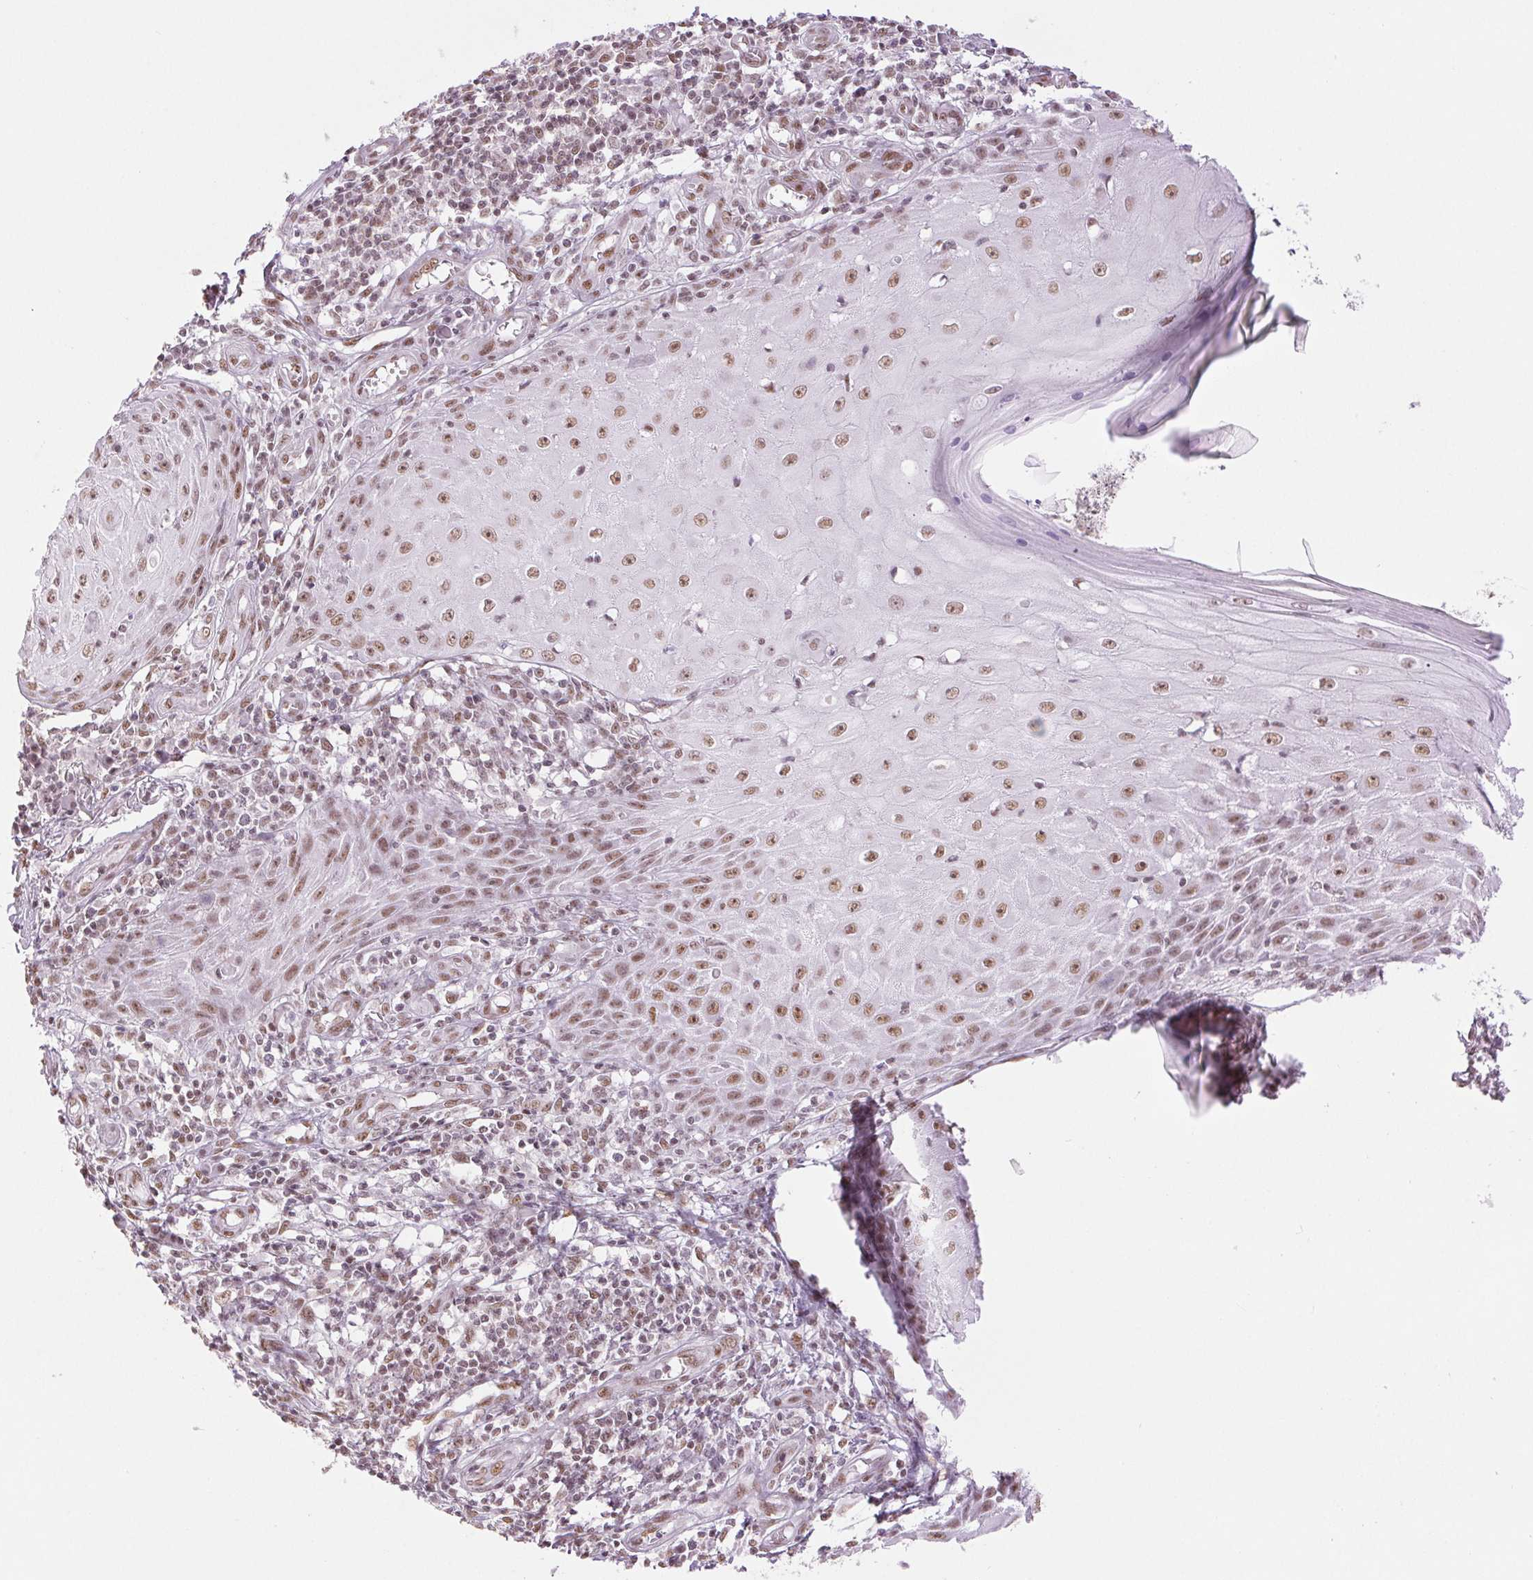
{"staining": {"intensity": "weak", "quantity": ">75%", "location": "nuclear"}, "tissue": "skin cancer", "cell_type": "Tumor cells", "image_type": "cancer", "snomed": [{"axis": "morphology", "description": "Squamous cell carcinoma, NOS"}, {"axis": "topography", "description": "Skin"}], "caption": "High-power microscopy captured an immunohistochemistry photomicrograph of skin cancer (squamous cell carcinoma), revealing weak nuclear expression in about >75% of tumor cells.", "gene": "ZFR2", "patient": {"sex": "female", "age": 73}}